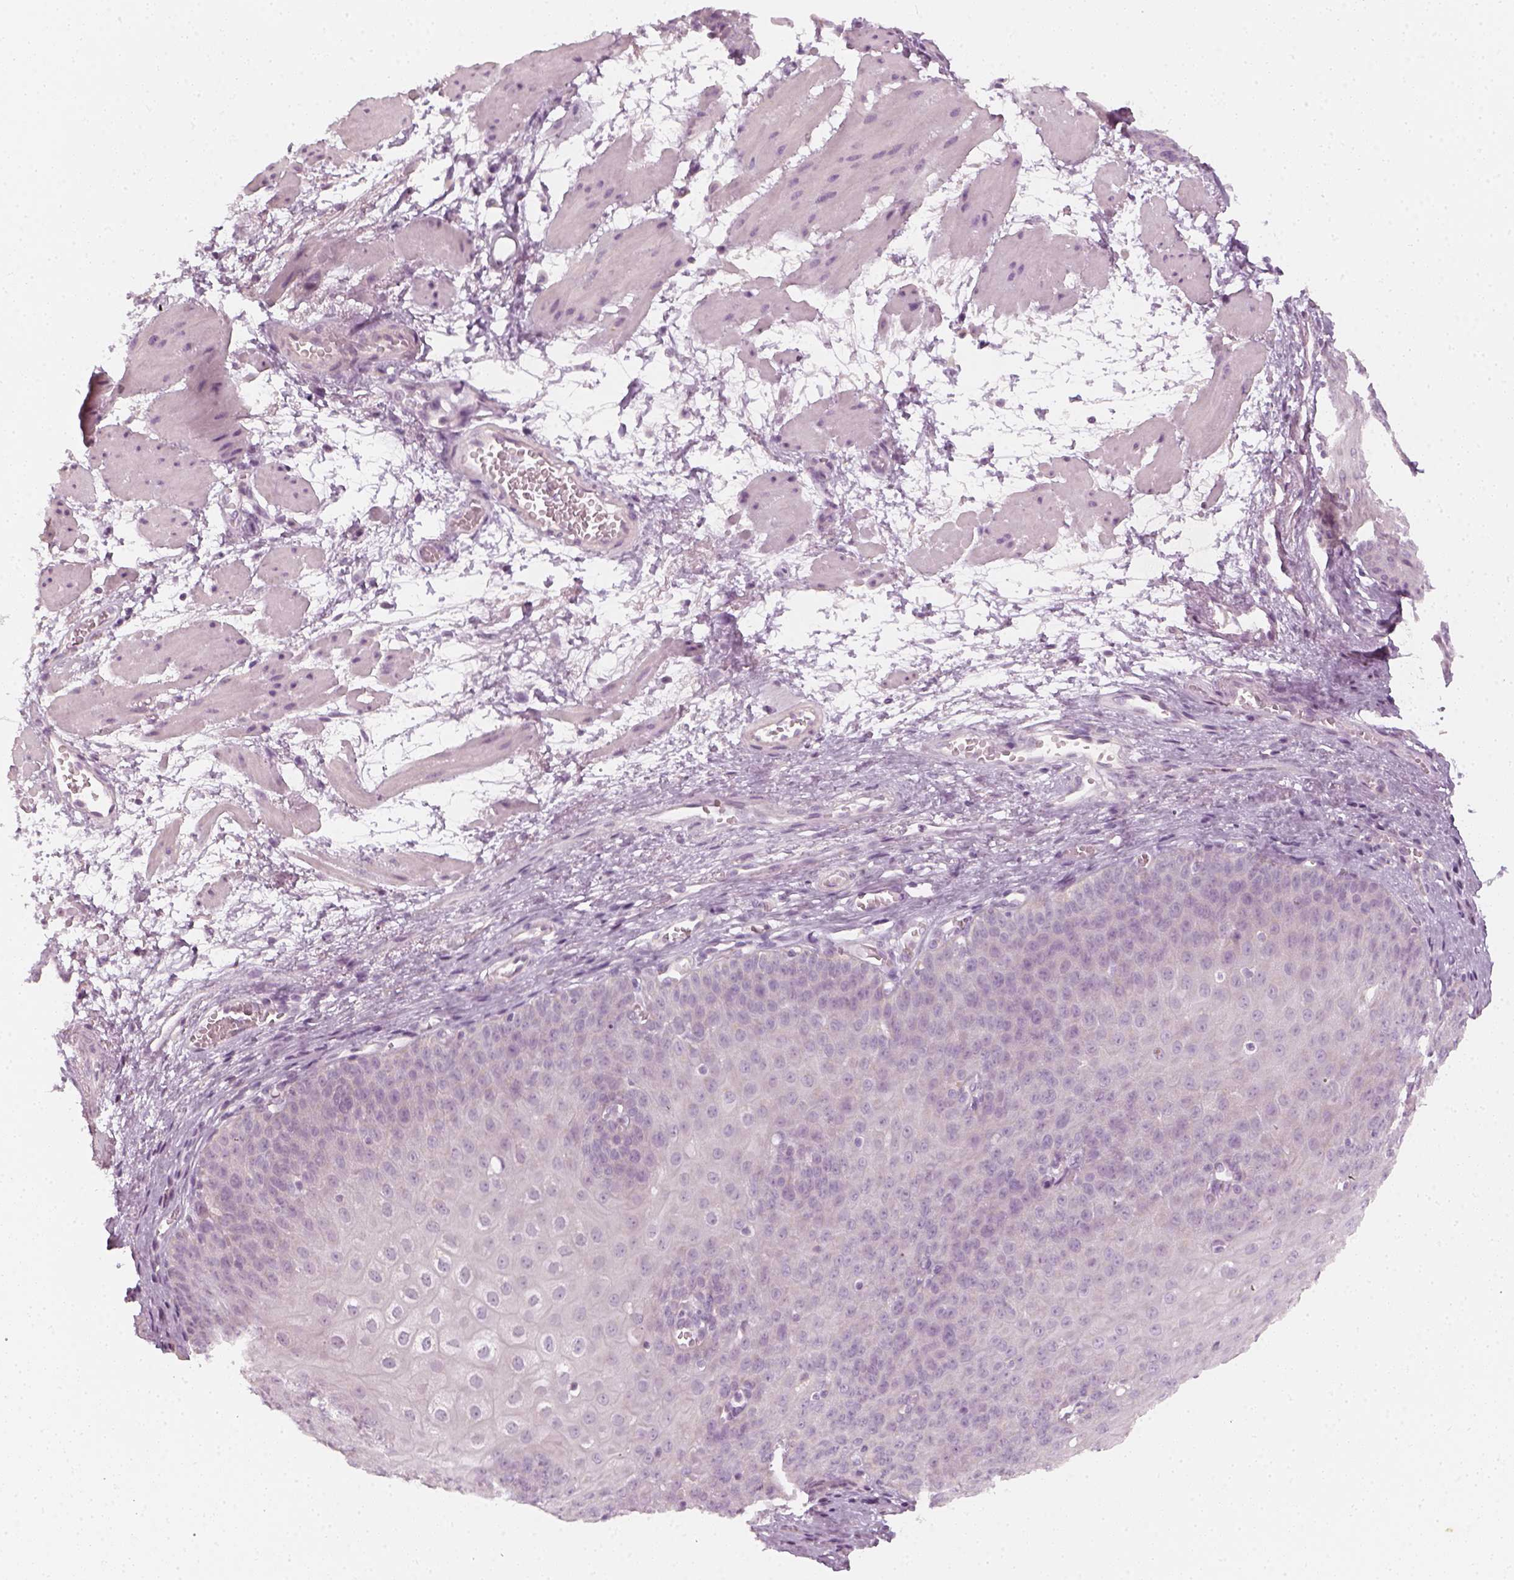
{"staining": {"intensity": "negative", "quantity": "none", "location": "none"}, "tissue": "esophagus", "cell_type": "Squamous epithelial cells", "image_type": "normal", "snomed": [{"axis": "morphology", "description": "Normal tissue, NOS"}, {"axis": "topography", "description": "Esophagus"}], "caption": "Immunohistochemical staining of unremarkable human esophagus exhibits no significant expression in squamous epithelial cells. (DAB IHC with hematoxylin counter stain).", "gene": "PRAME", "patient": {"sex": "male", "age": 71}}